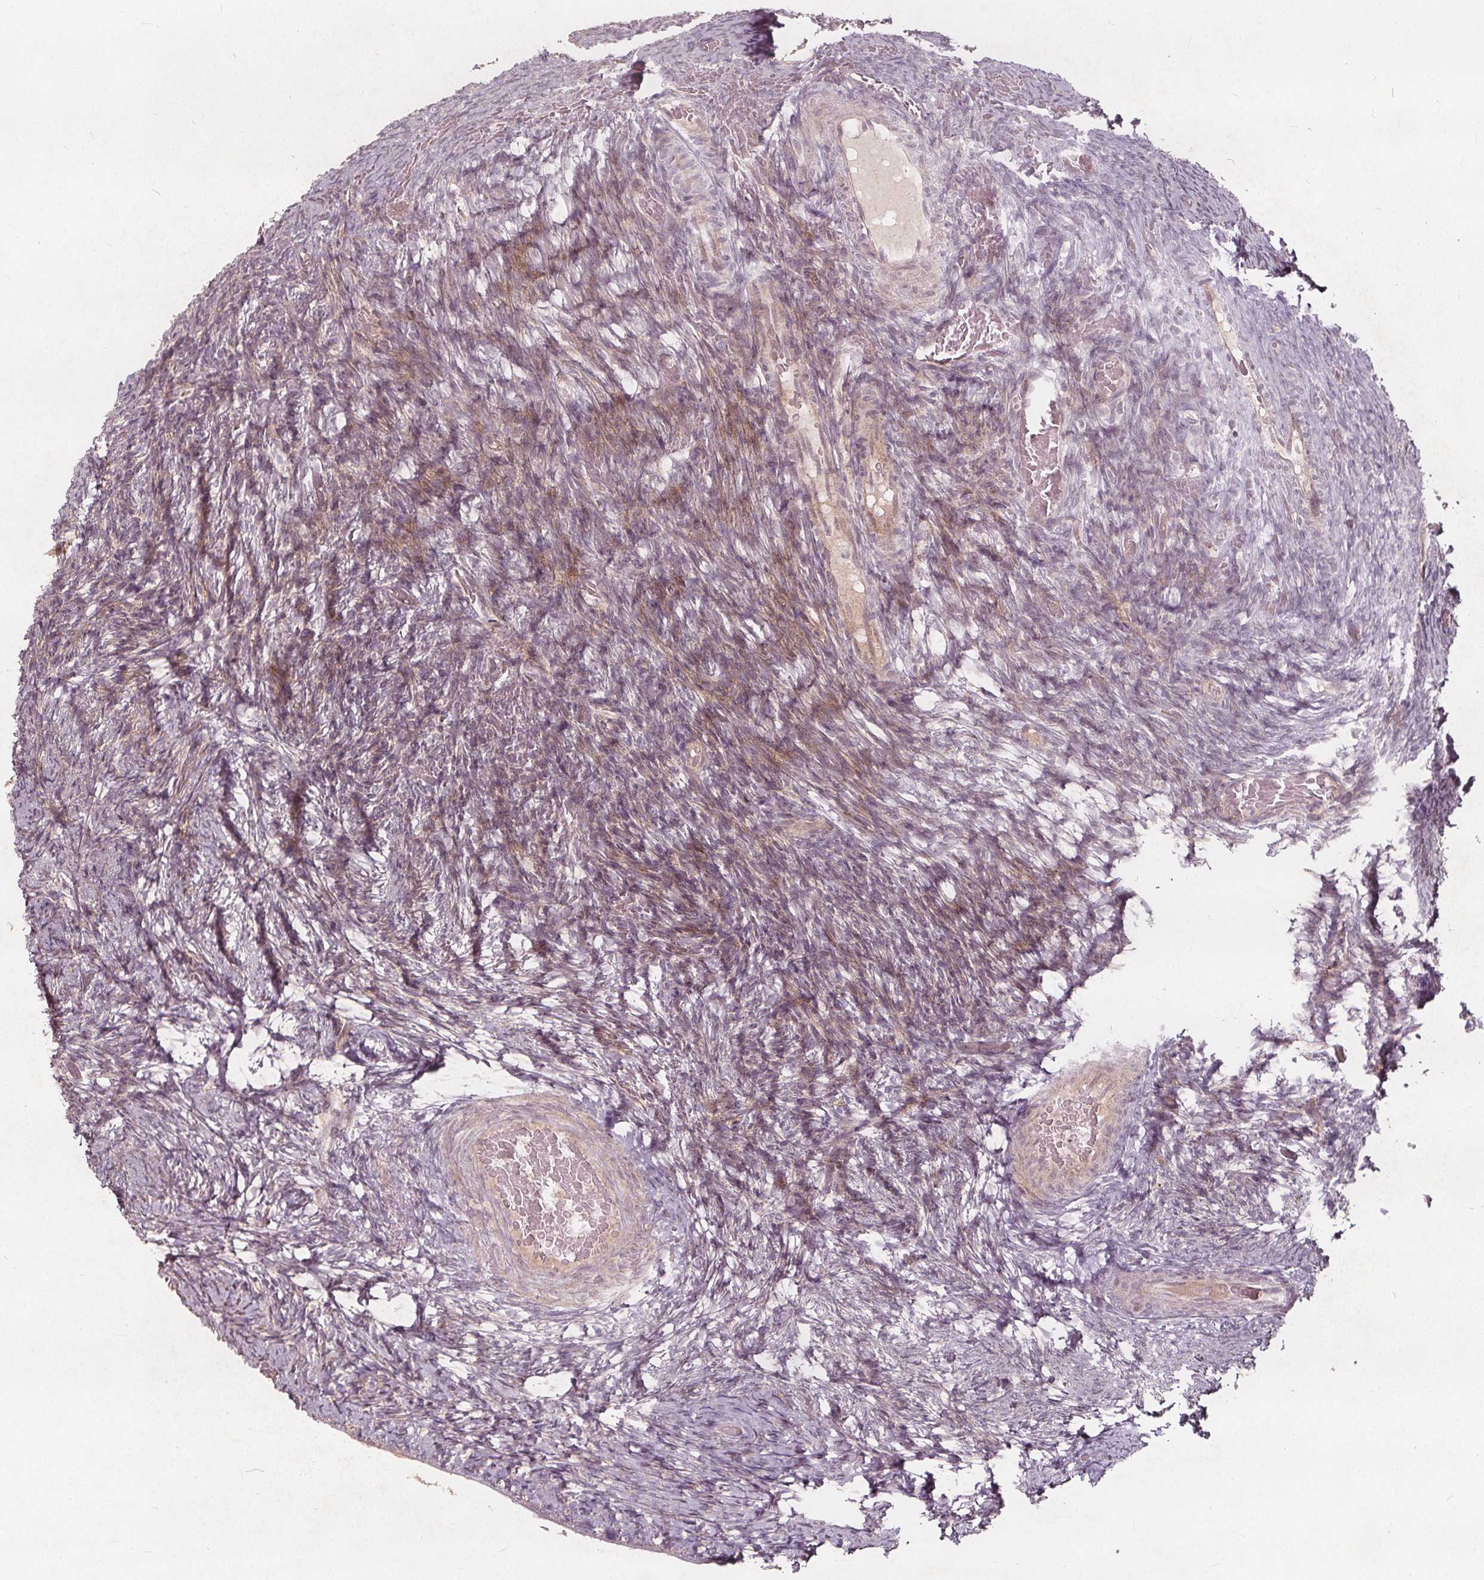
{"staining": {"intensity": "weak", "quantity": "25%-75%", "location": "cytoplasmic/membranous"}, "tissue": "ovary", "cell_type": "Ovarian stroma cells", "image_type": "normal", "snomed": [{"axis": "morphology", "description": "Normal tissue, NOS"}, {"axis": "topography", "description": "Ovary"}], "caption": "Protein analysis of benign ovary shows weak cytoplasmic/membranous expression in approximately 25%-75% of ovarian stroma cells.", "gene": "PTPRT", "patient": {"sex": "female", "age": 34}}